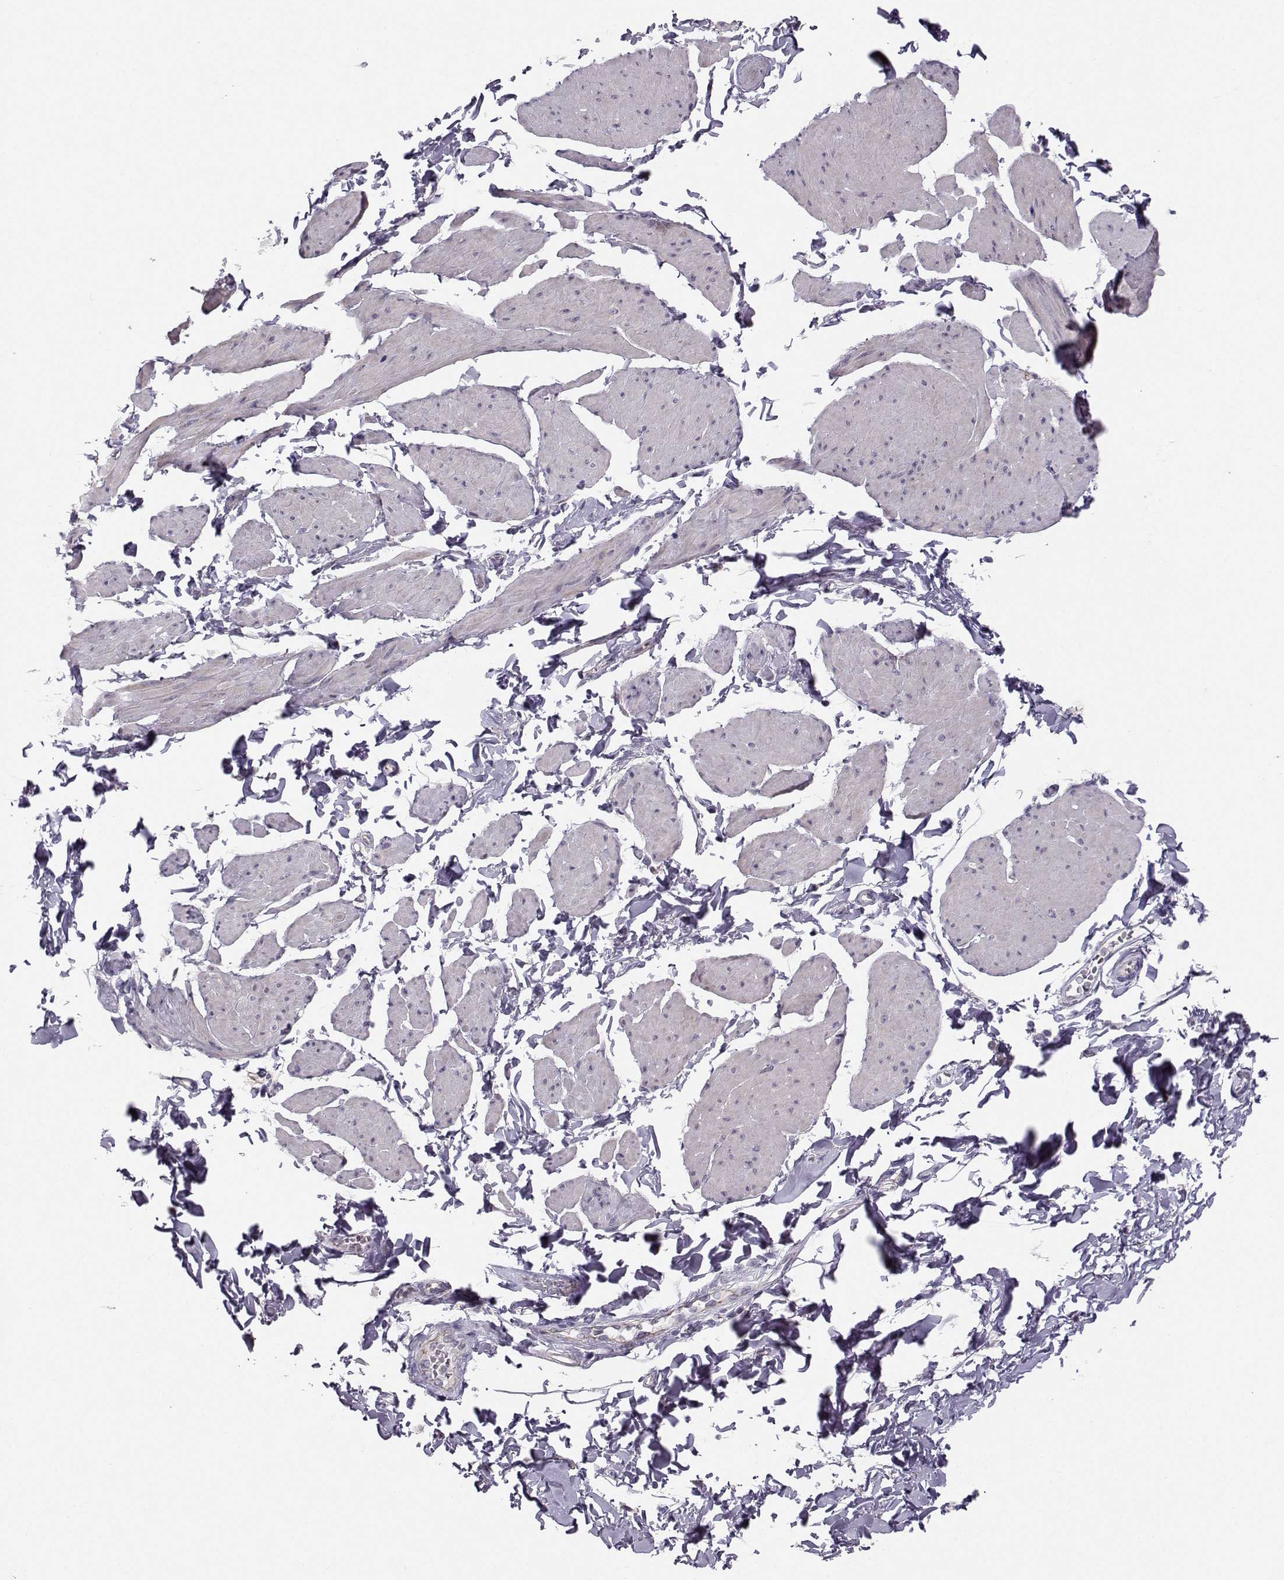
{"staining": {"intensity": "negative", "quantity": "none", "location": "none"}, "tissue": "smooth muscle", "cell_type": "Smooth muscle cells", "image_type": "normal", "snomed": [{"axis": "morphology", "description": "Normal tissue, NOS"}, {"axis": "topography", "description": "Adipose tissue"}, {"axis": "topography", "description": "Smooth muscle"}, {"axis": "topography", "description": "Peripheral nerve tissue"}], "caption": "Immunohistochemistry photomicrograph of unremarkable smooth muscle: human smooth muscle stained with DAB (3,3'-diaminobenzidine) displays no significant protein expression in smooth muscle cells. Nuclei are stained in blue.", "gene": "MAST1", "patient": {"sex": "male", "age": 83}}